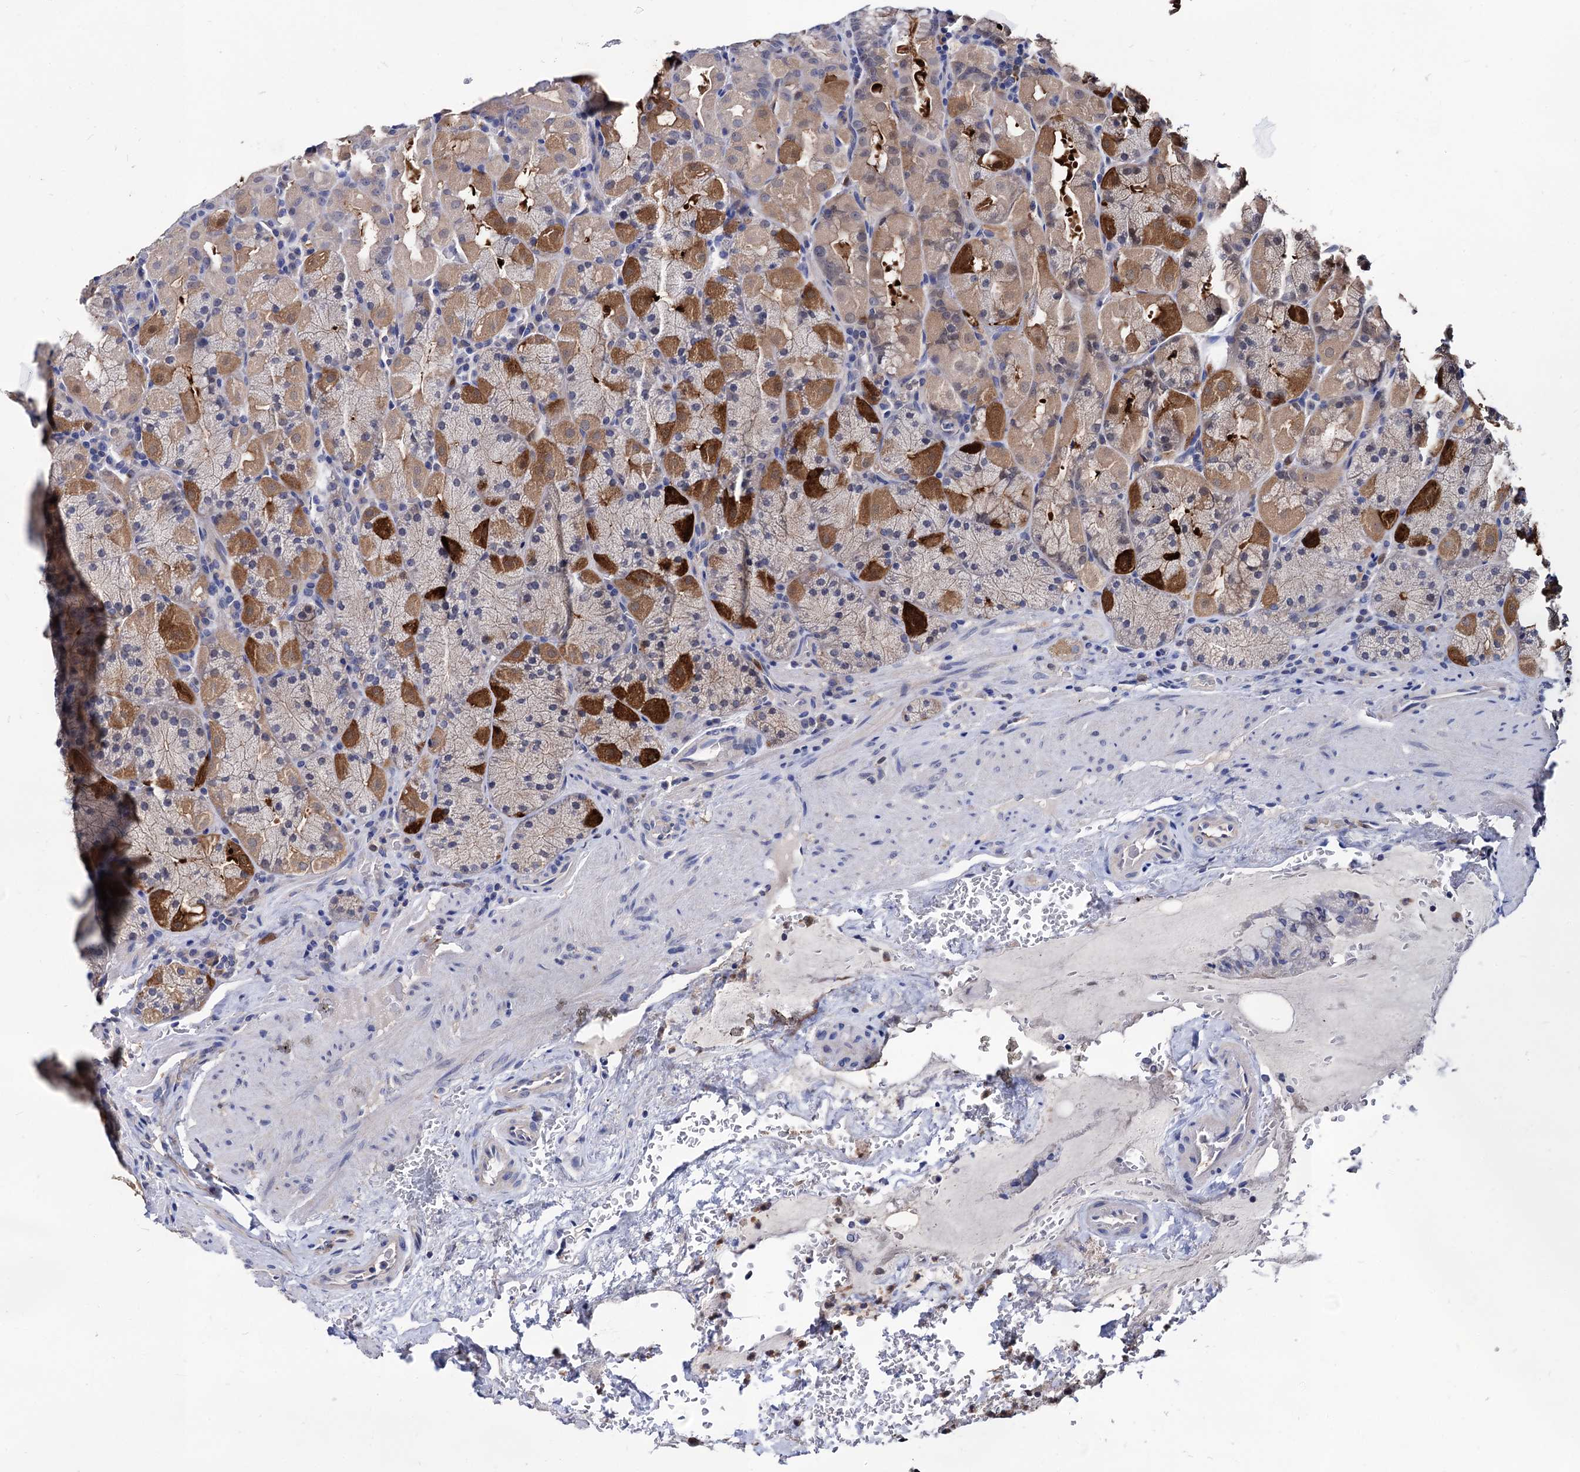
{"staining": {"intensity": "strong", "quantity": "<25%", "location": "cytoplasmic/membranous"}, "tissue": "stomach", "cell_type": "Glandular cells", "image_type": "normal", "snomed": [{"axis": "morphology", "description": "Normal tissue, NOS"}, {"axis": "topography", "description": "Stomach, upper"}, {"axis": "topography", "description": "Stomach, lower"}], "caption": "About <25% of glandular cells in unremarkable human stomach display strong cytoplasmic/membranous protein expression as visualized by brown immunohistochemical staining.", "gene": "CPPED1", "patient": {"sex": "male", "age": 80}}